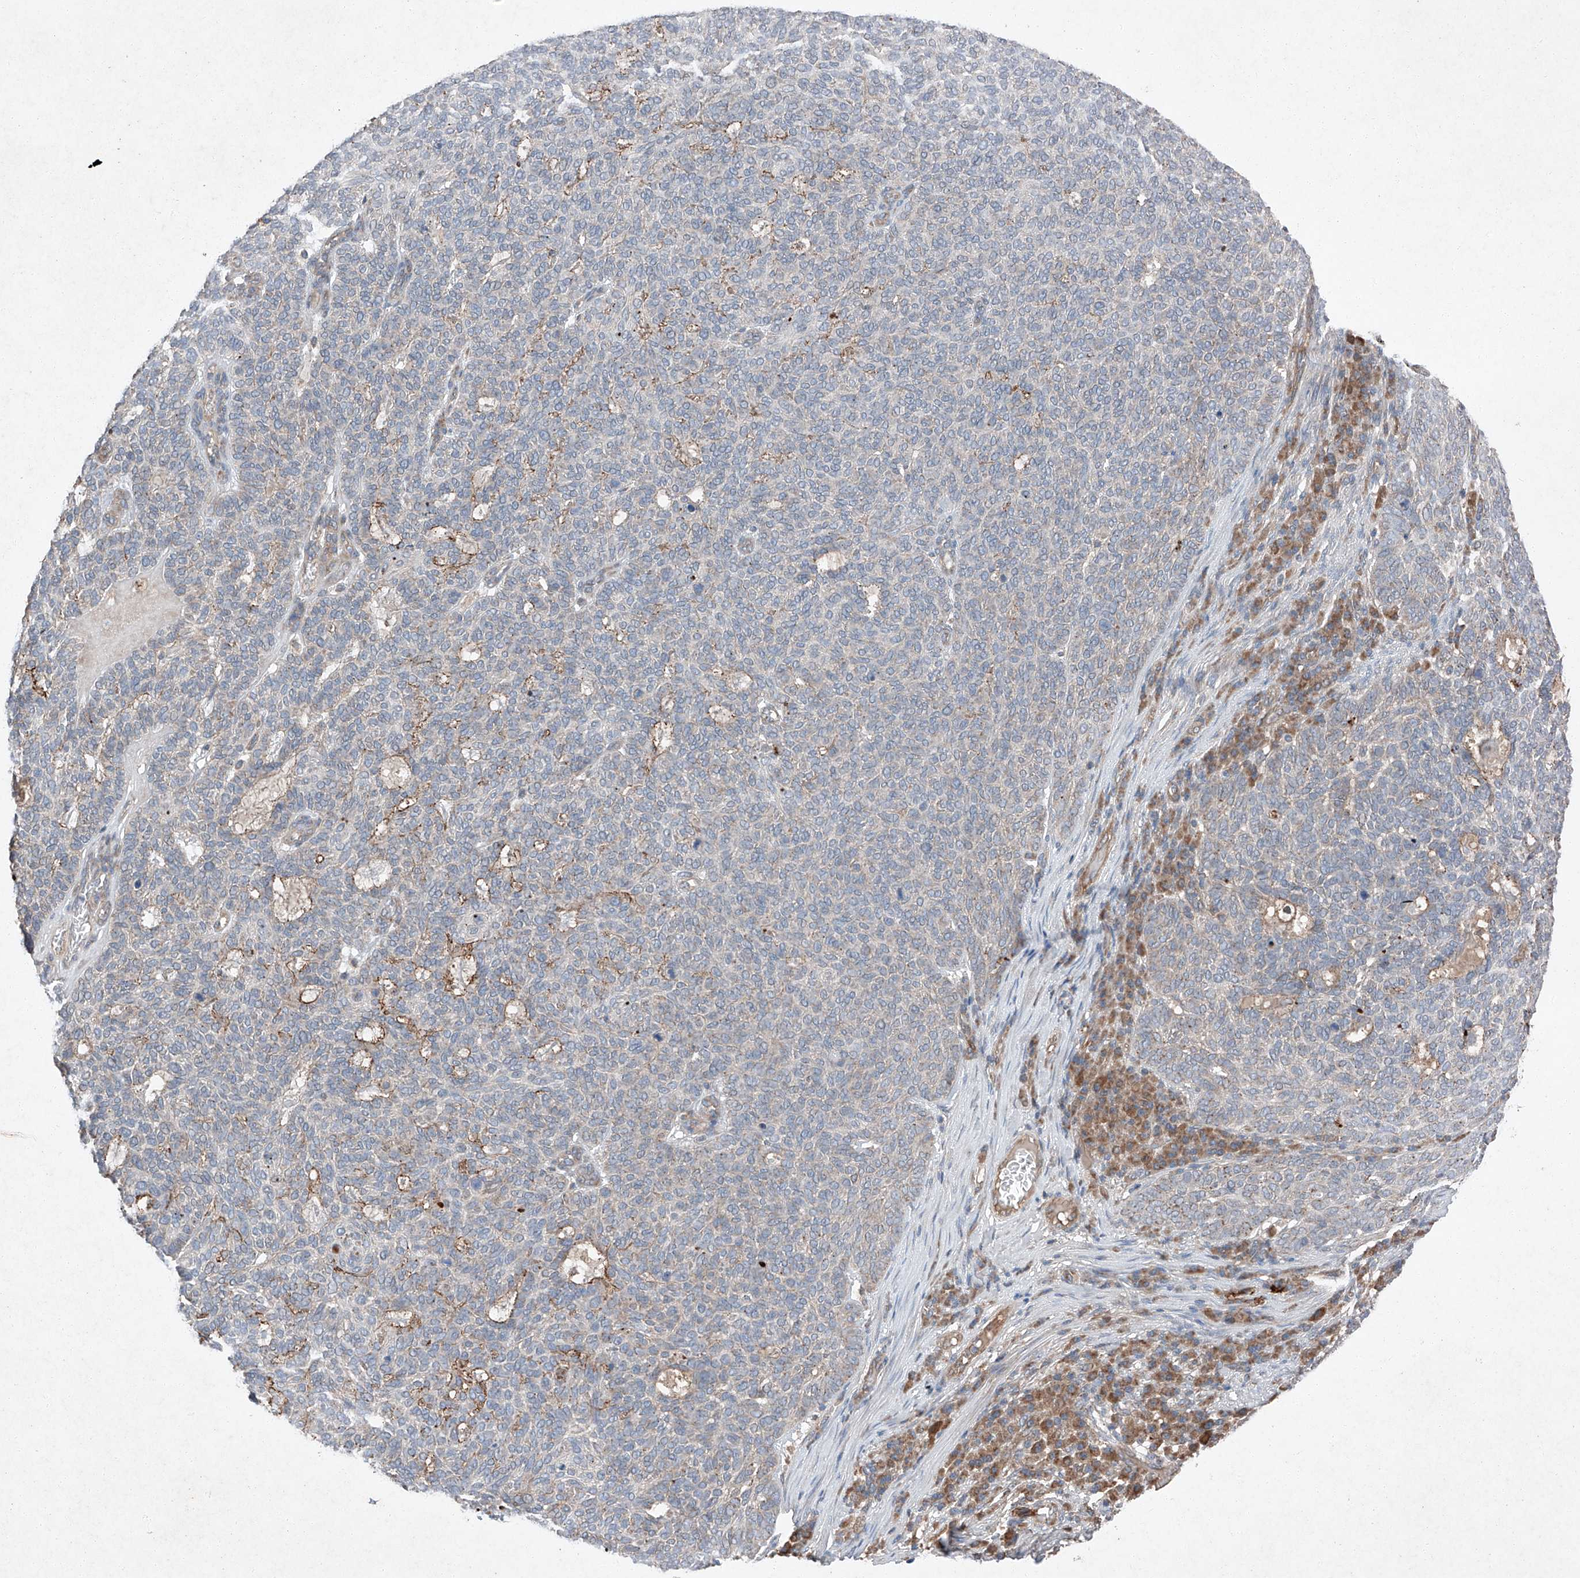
{"staining": {"intensity": "weak", "quantity": "25%-75%", "location": "cytoplasmic/membranous"}, "tissue": "skin cancer", "cell_type": "Tumor cells", "image_type": "cancer", "snomed": [{"axis": "morphology", "description": "Squamous cell carcinoma, NOS"}, {"axis": "topography", "description": "Skin"}], "caption": "This is an image of immunohistochemistry (IHC) staining of skin cancer, which shows weak positivity in the cytoplasmic/membranous of tumor cells.", "gene": "RUSC1", "patient": {"sex": "female", "age": 90}}